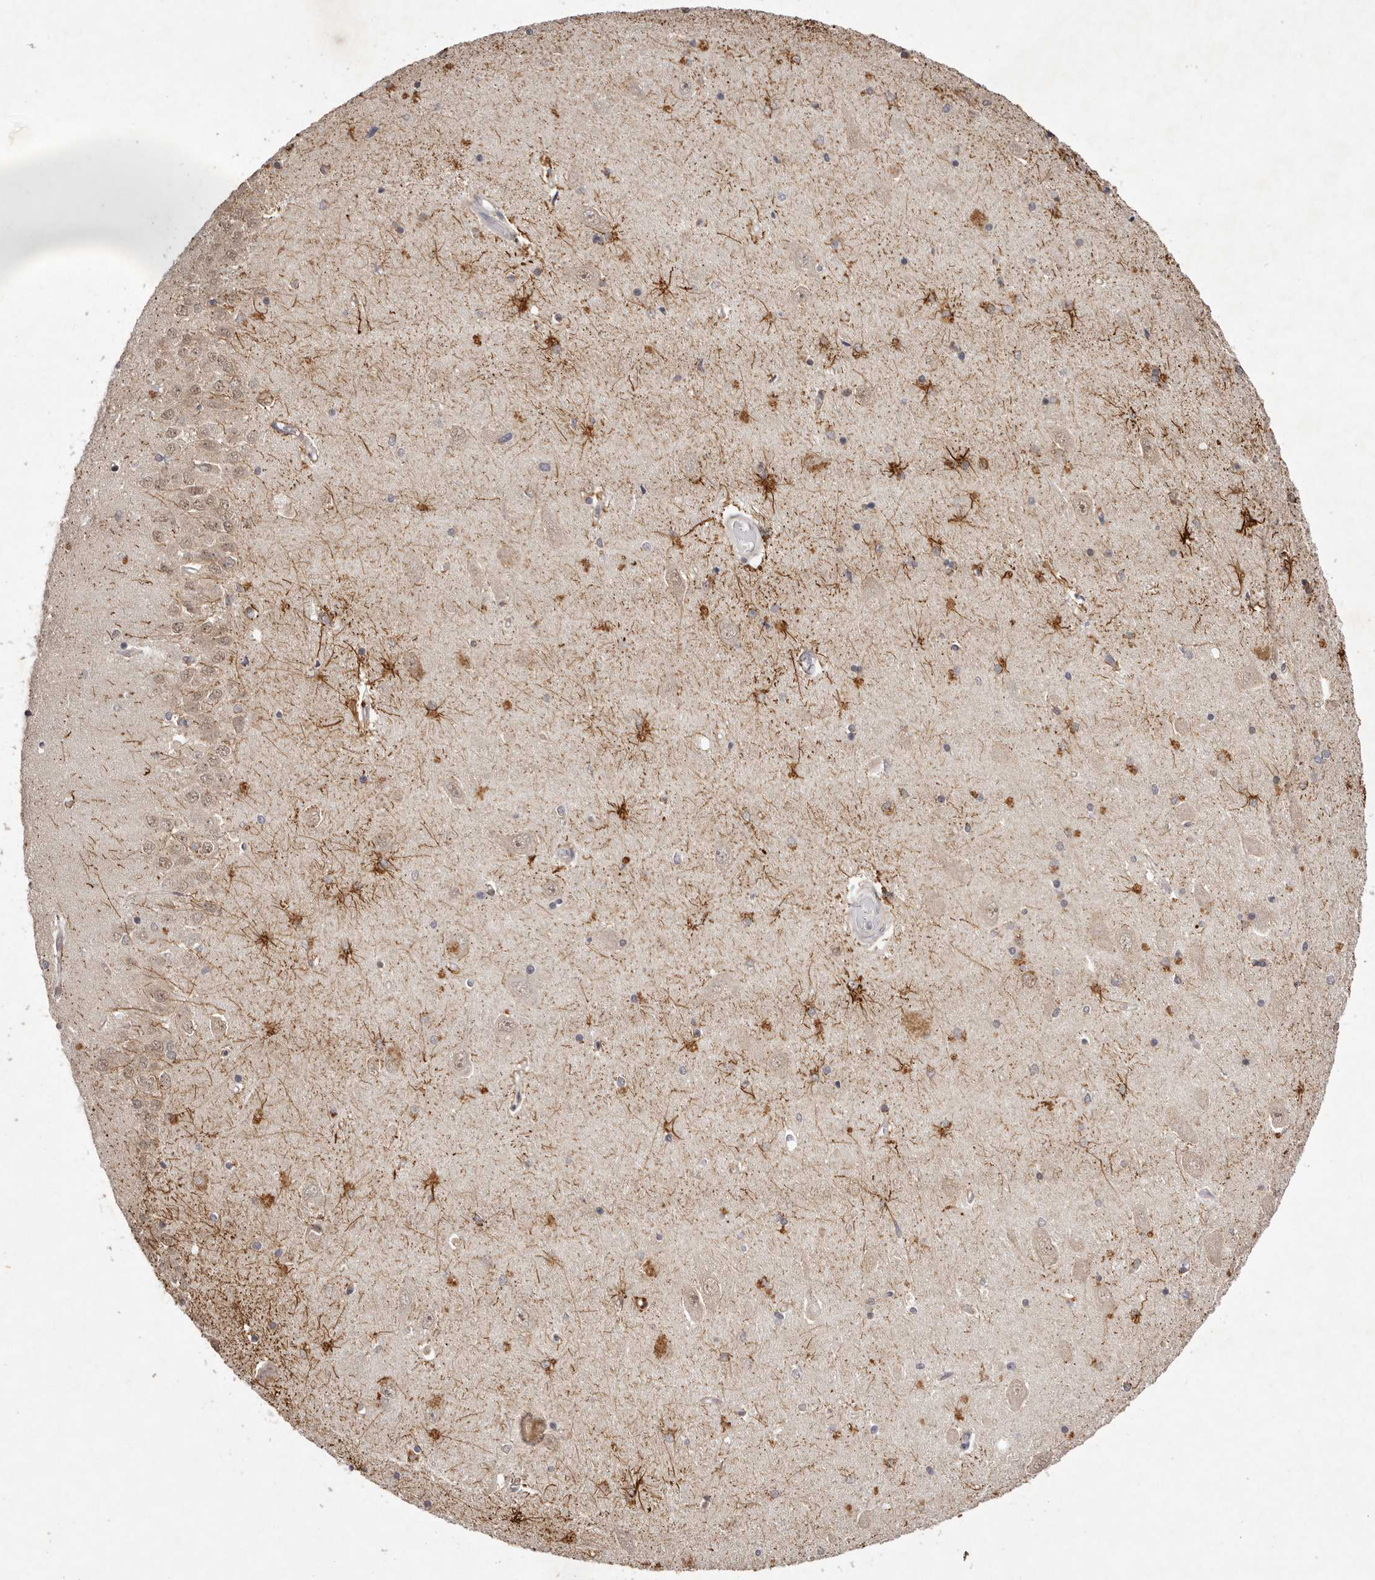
{"staining": {"intensity": "strong", "quantity": "25%-75%", "location": "cytoplasmic/membranous"}, "tissue": "hippocampus", "cell_type": "Glial cells", "image_type": "normal", "snomed": [{"axis": "morphology", "description": "Normal tissue, NOS"}, {"axis": "topography", "description": "Hippocampus"}], "caption": "IHC of normal human hippocampus shows high levels of strong cytoplasmic/membranous staining in approximately 25%-75% of glial cells.", "gene": "BUD31", "patient": {"sex": "male", "age": 45}}